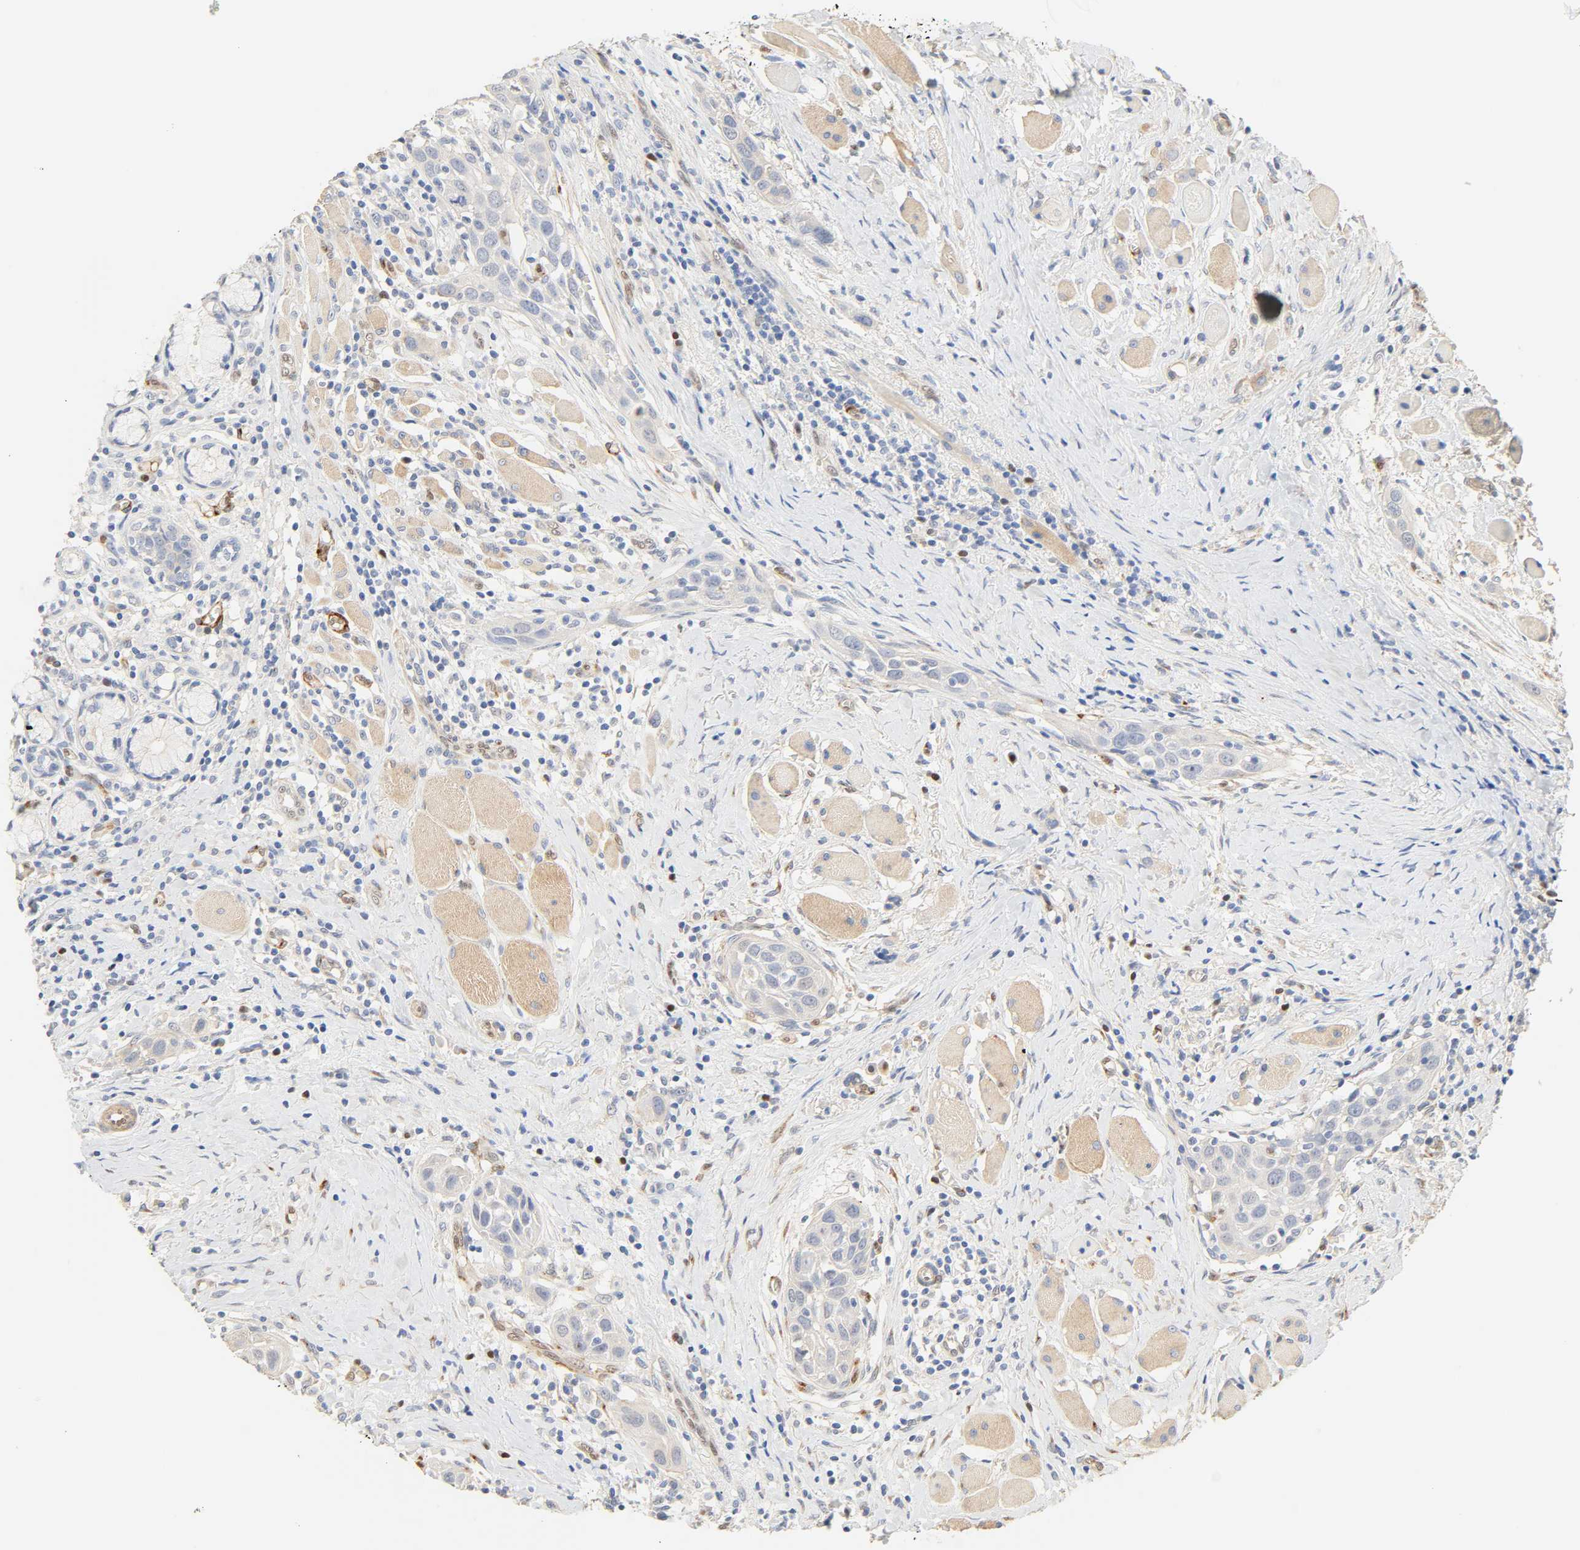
{"staining": {"intensity": "negative", "quantity": "none", "location": "none"}, "tissue": "head and neck cancer", "cell_type": "Tumor cells", "image_type": "cancer", "snomed": [{"axis": "morphology", "description": "Squamous cell carcinoma, NOS"}, {"axis": "topography", "description": "Oral tissue"}, {"axis": "topography", "description": "Head-Neck"}], "caption": "Immunohistochemistry (IHC) micrograph of human head and neck cancer (squamous cell carcinoma) stained for a protein (brown), which reveals no staining in tumor cells.", "gene": "BORCS8-MEF2B", "patient": {"sex": "female", "age": 50}}